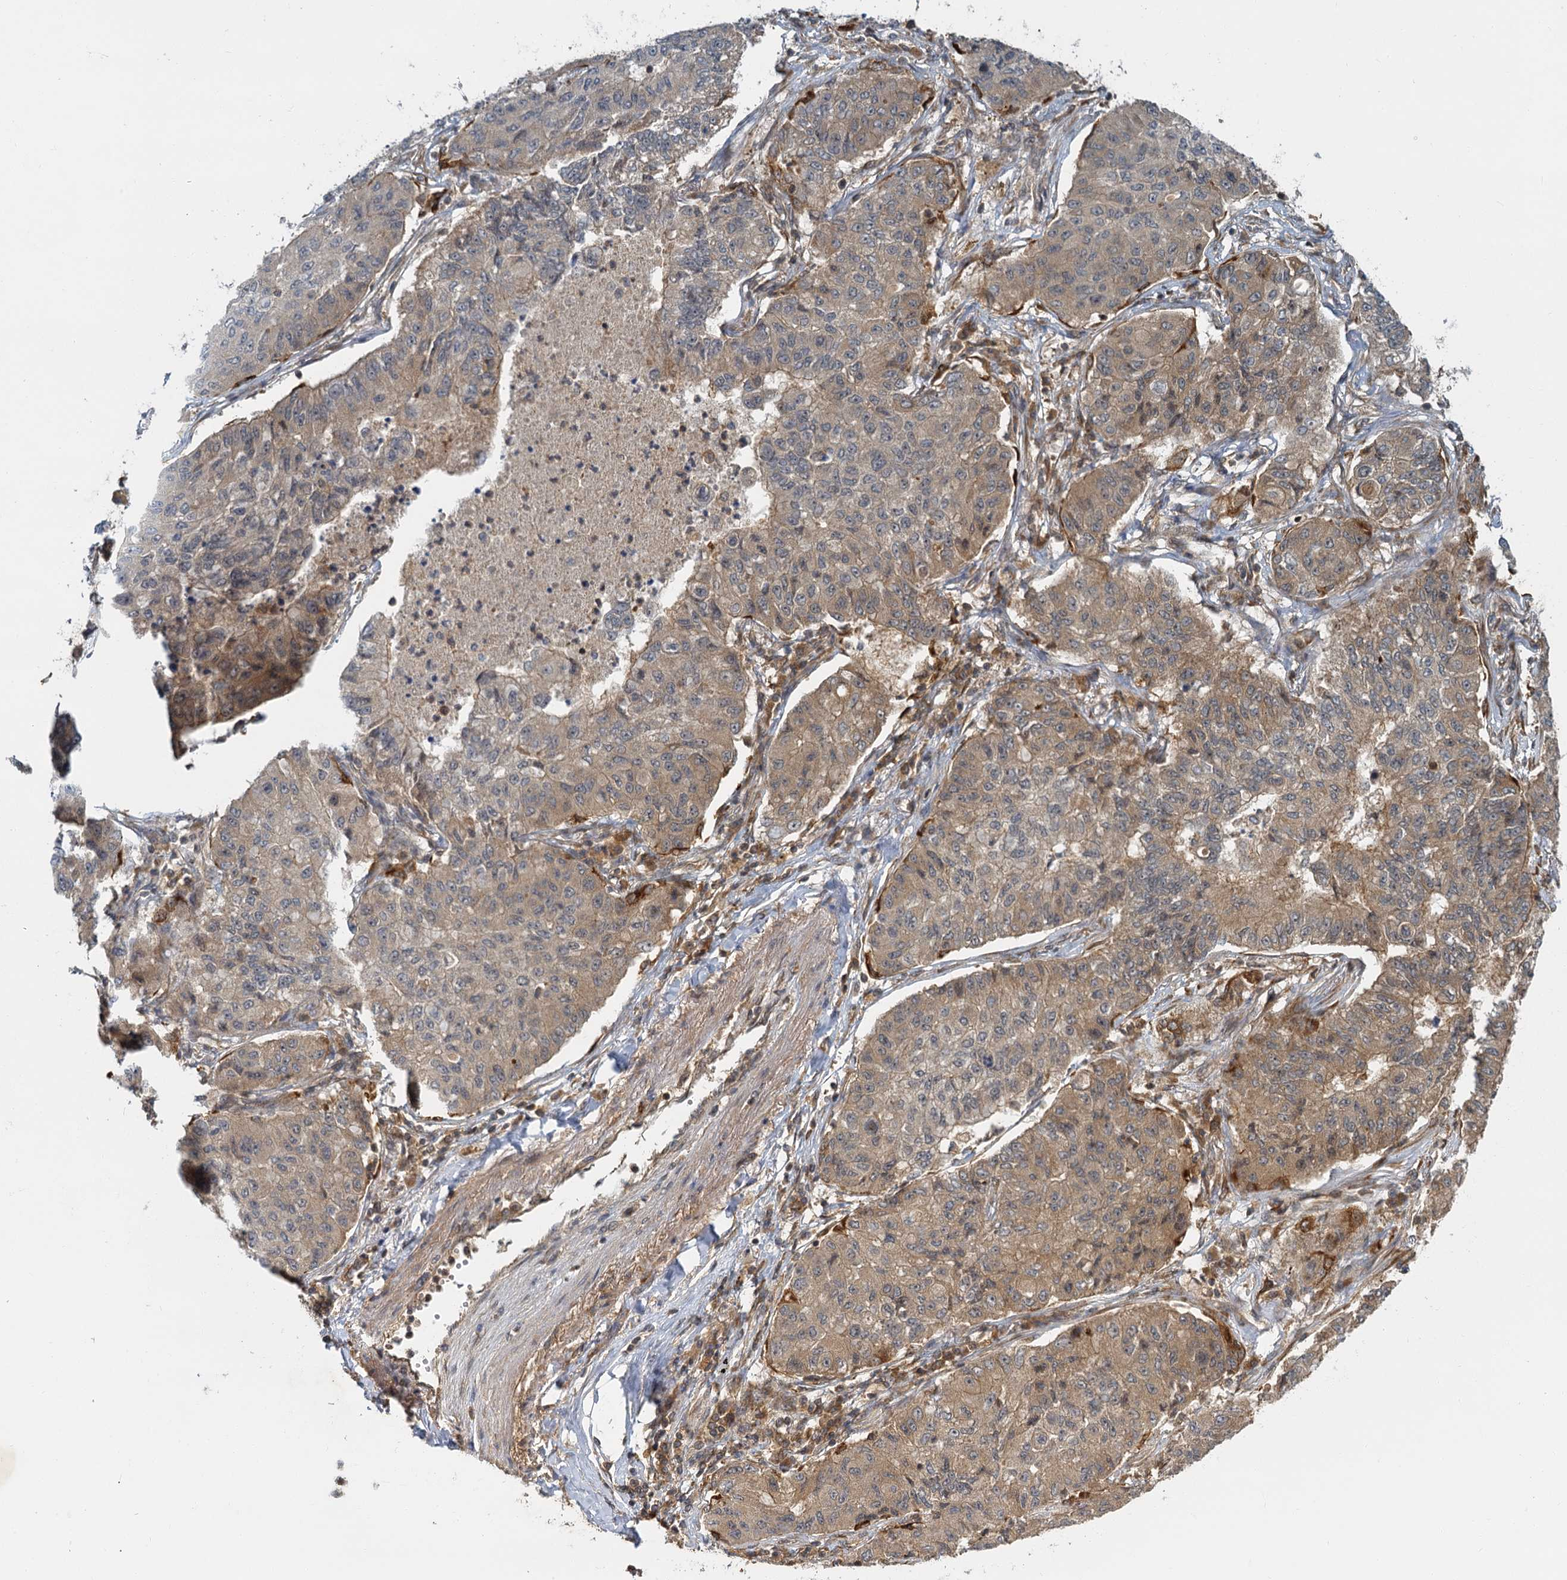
{"staining": {"intensity": "moderate", "quantity": ">75%", "location": "cytoplasmic/membranous"}, "tissue": "lung cancer", "cell_type": "Tumor cells", "image_type": "cancer", "snomed": [{"axis": "morphology", "description": "Squamous cell carcinoma, NOS"}, {"axis": "topography", "description": "Lung"}], "caption": "Immunohistochemistry (DAB (3,3'-diaminobenzidine)) staining of lung cancer (squamous cell carcinoma) displays moderate cytoplasmic/membranous protein staining in approximately >75% of tumor cells.", "gene": "ZNF549", "patient": {"sex": "male", "age": 74}}